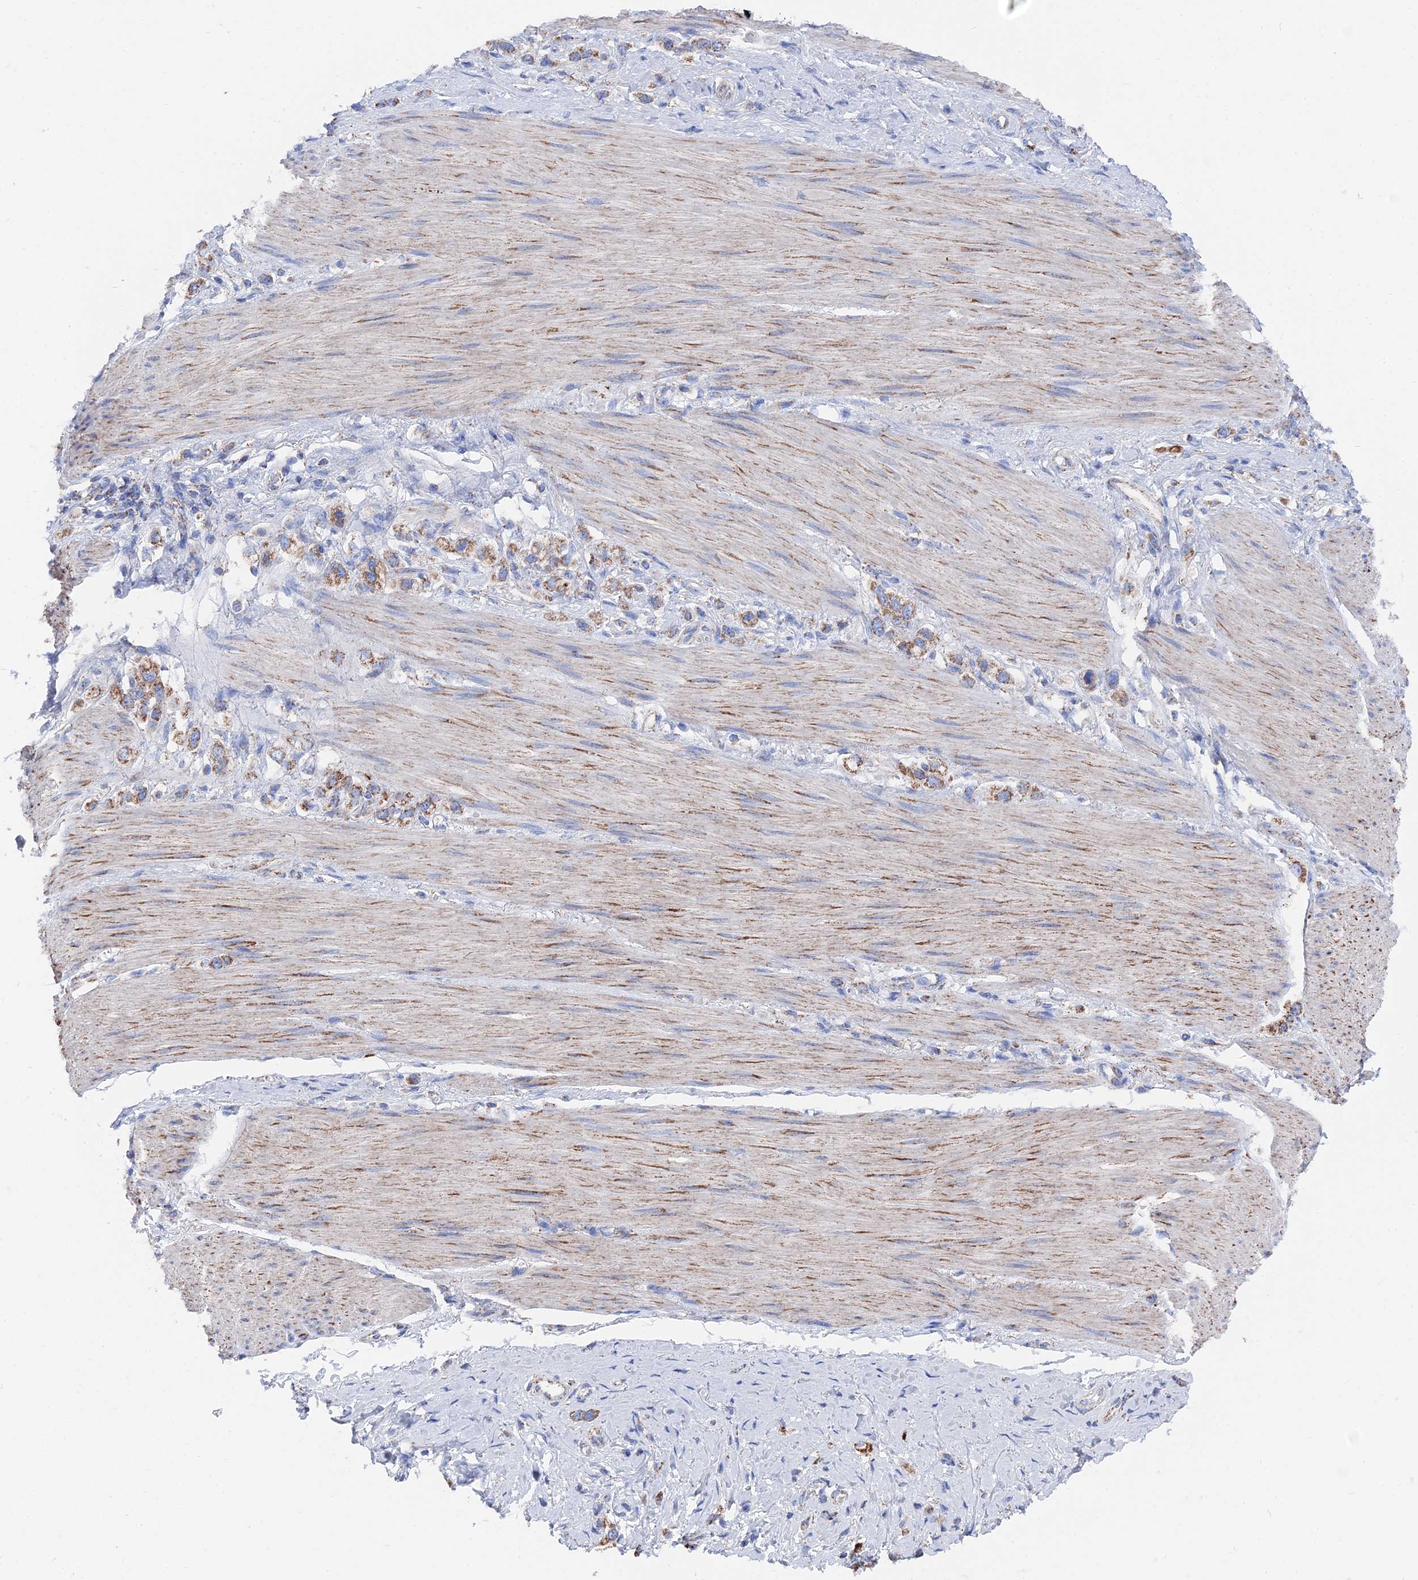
{"staining": {"intensity": "moderate", "quantity": ">75%", "location": "cytoplasmic/membranous"}, "tissue": "stomach cancer", "cell_type": "Tumor cells", "image_type": "cancer", "snomed": [{"axis": "morphology", "description": "Adenocarcinoma, NOS"}, {"axis": "topography", "description": "Stomach"}], "caption": "Stomach cancer (adenocarcinoma) was stained to show a protein in brown. There is medium levels of moderate cytoplasmic/membranous positivity in about >75% of tumor cells.", "gene": "IFT80", "patient": {"sex": "female", "age": 65}}